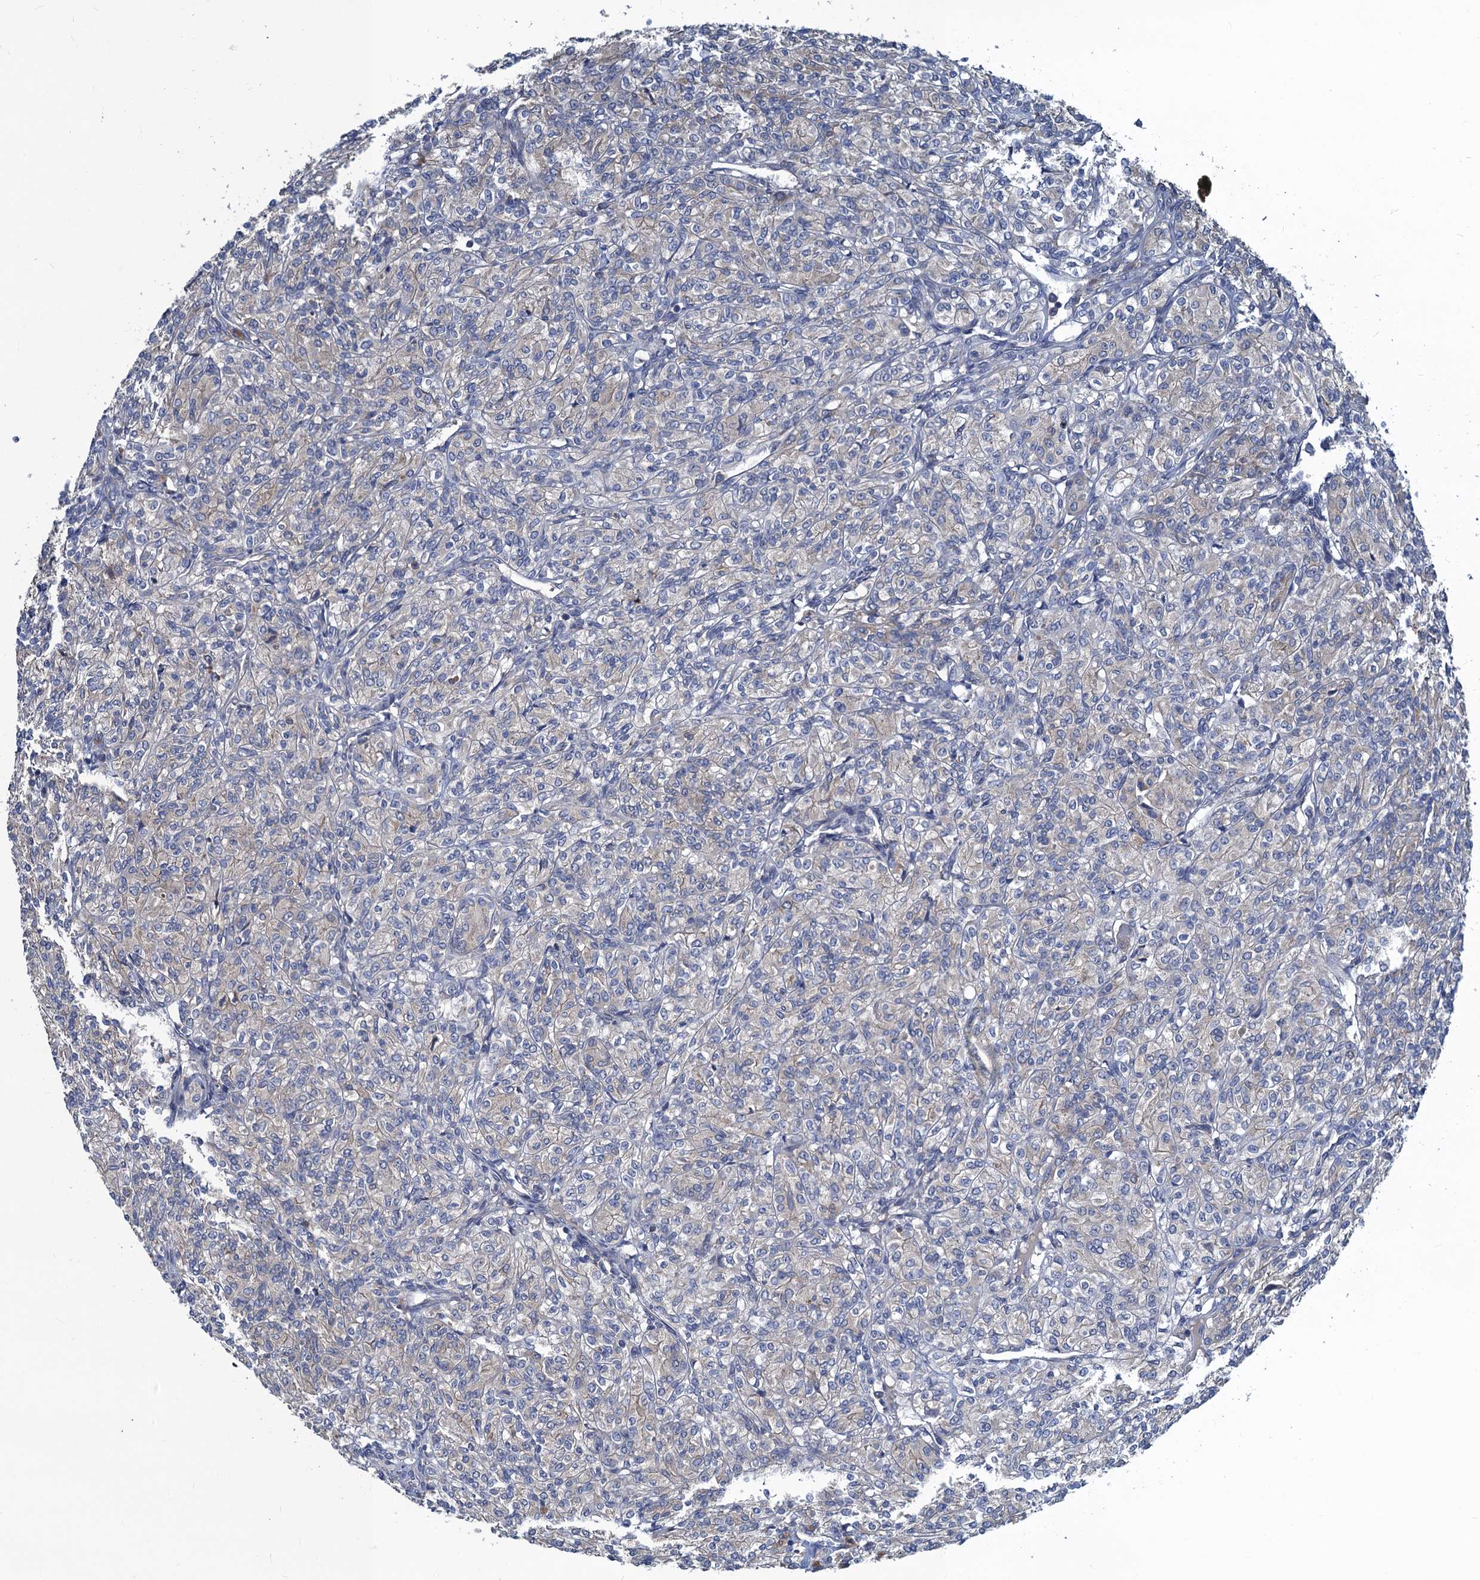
{"staining": {"intensity": "negative", "quantity": "none", "location": "none"}, "tissue": "renal cancer", "cell_type": "Tumor cells", "image_type": "cancer", "snomed": [{"axis": "morphology", "description": "Adenocarcinoma, NOS"}, {"axis": "topography", "description": "Kidney"}], "caption": "Renal cancer (adenocarcinoma) was stained to show a protein in brown. There is no significant positivity in tumor cells. Nuclei are stained in blue.", "gene": "SNAP29", "patient": {"sex": "male", "age": 77}}